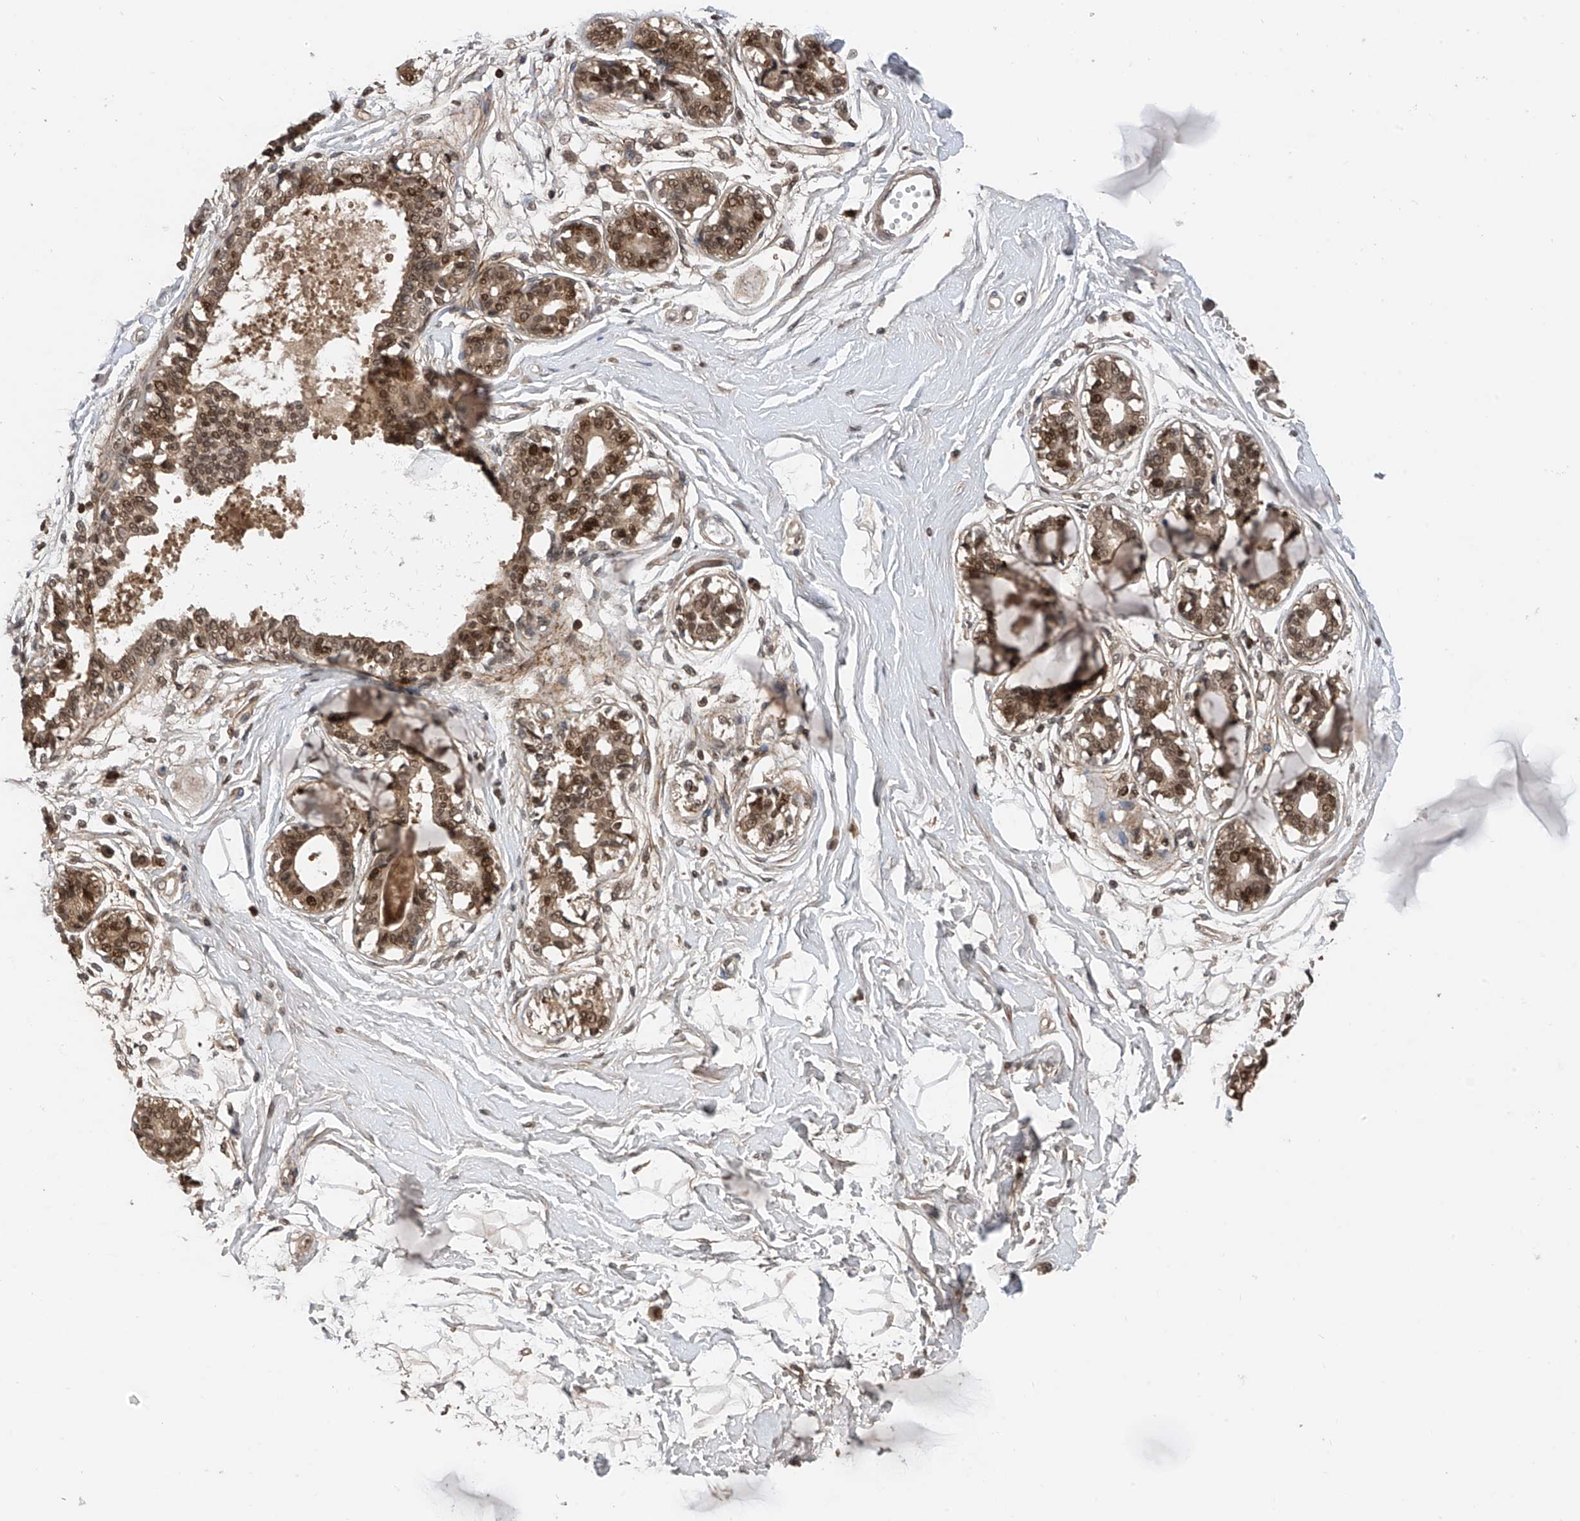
{"staining": {"intensity": "weak", "quantity": "25%-75%", "location": "cytoplasmic/membranous"}, "tissue": "breast", "cell_type": "Adipocytes", "image_type": "normal", "snomed": [{"axis": "morphology", "description": "Normal tissue, NOS"}, {"axis": "topography", "description": "Breast"}], "caption": "Immunohistochemical staining of benign human breast reveals low levels of weak cytoplasmic/membranous staining in approximately 25%-75% of adipocytes. The protein of interest is stained brown, and the nuclei are stained in blue (DAB (3,3'-diaminobenzidine) IHC with brightfield microscopy, high magnification).", "gene": "DNAJC9", "patient": {"sex": "female", "age": 45}}